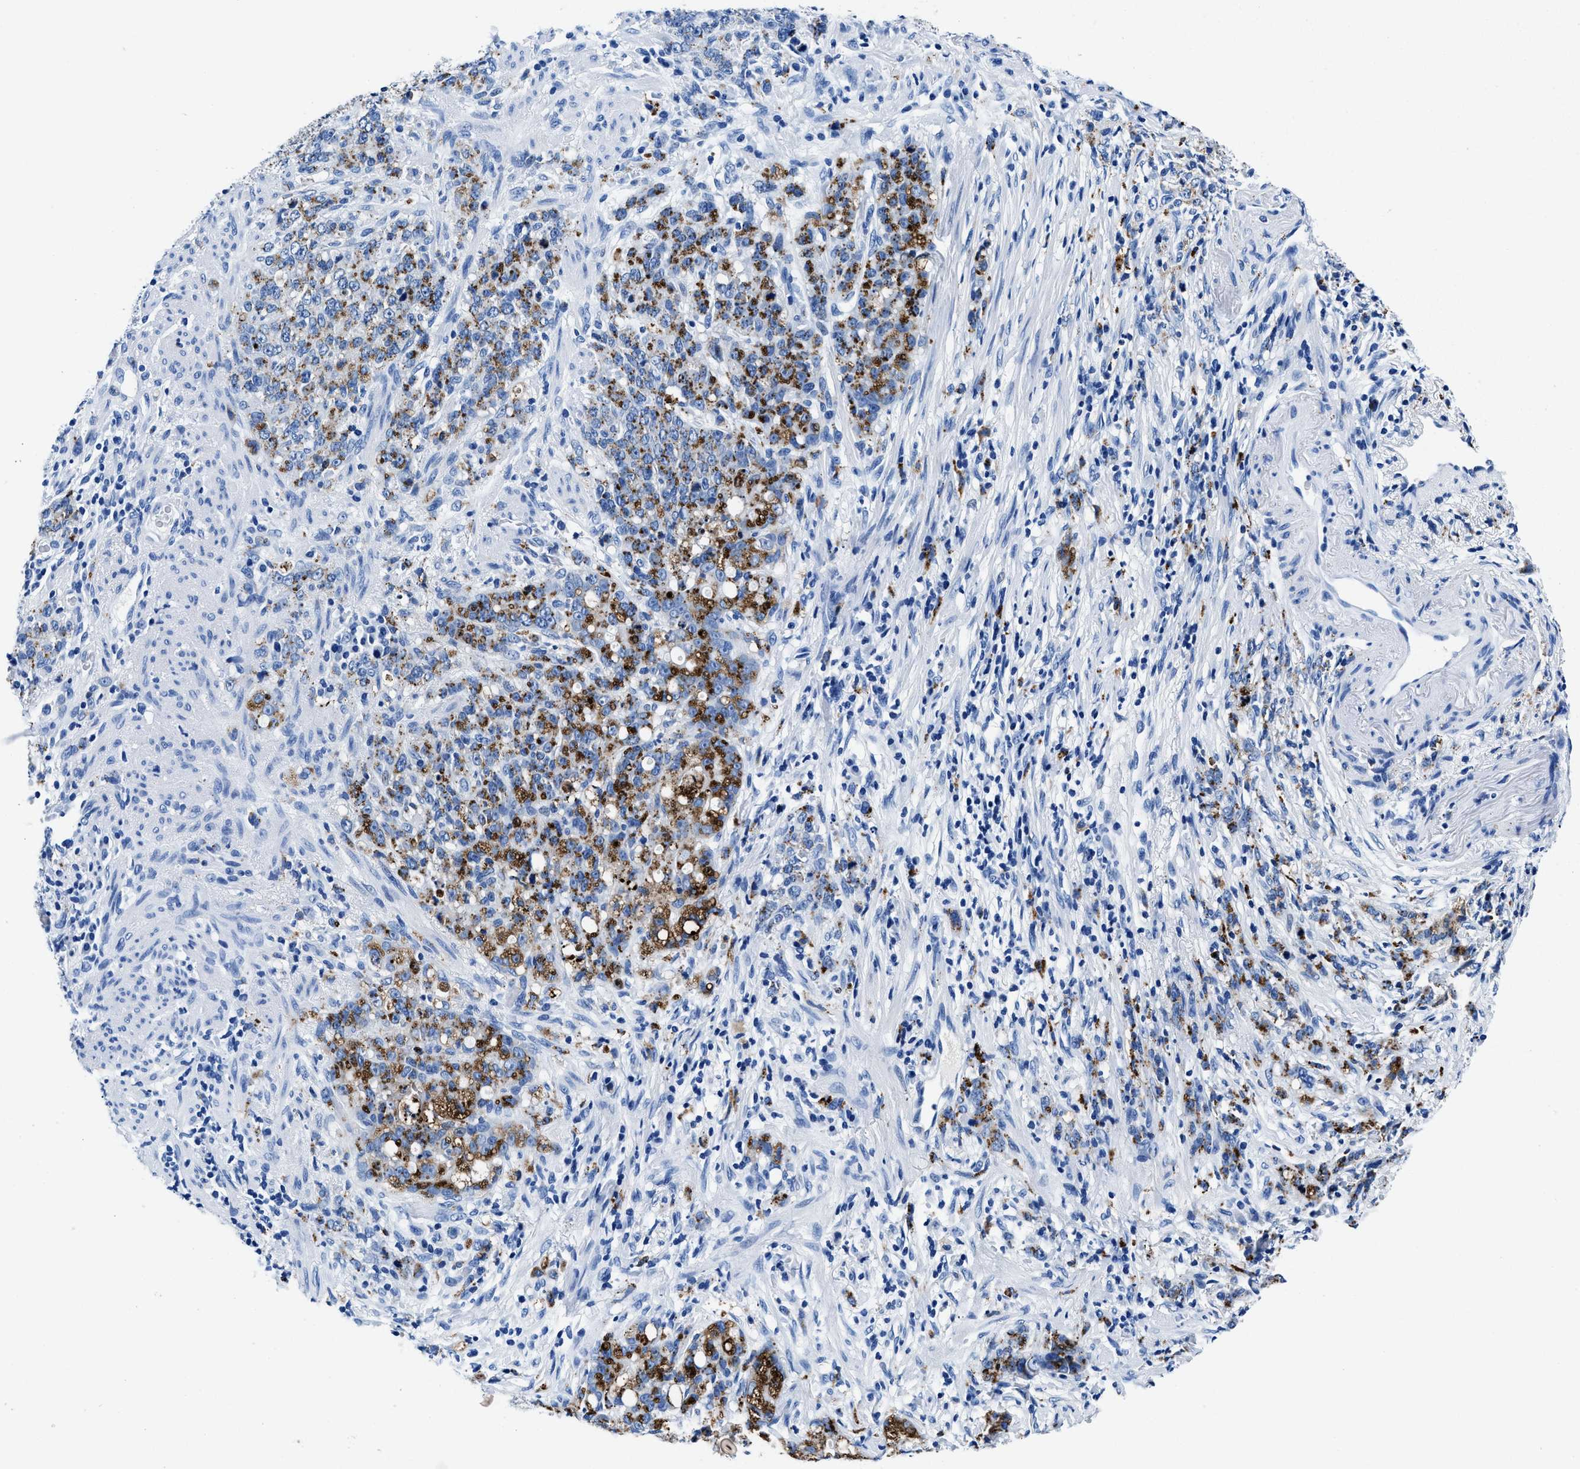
{"staining": {"intensity": "moderate", "quantity": ">75%", "location": "cytoplasmic/membranous"}, "tissue": "stomach cancer", "cell_type": "Tumor cells", "image_type": "cancer", "snomed": [{"axis": "morphology", "description": "Adenocarcinoma, NOS"}, {"axis": "topography", "description": "Stomach, lower"}], "caption": "Protein analysis of stomach cancer tissue shows moderate cytoplasmic/membranous staining in about >75% of tumor cells. (DAB IHC, brown staining for protein, blue staining for nuclei).", "gene": "OR14K1", "patient": {"sex": "male", "age": 88}}